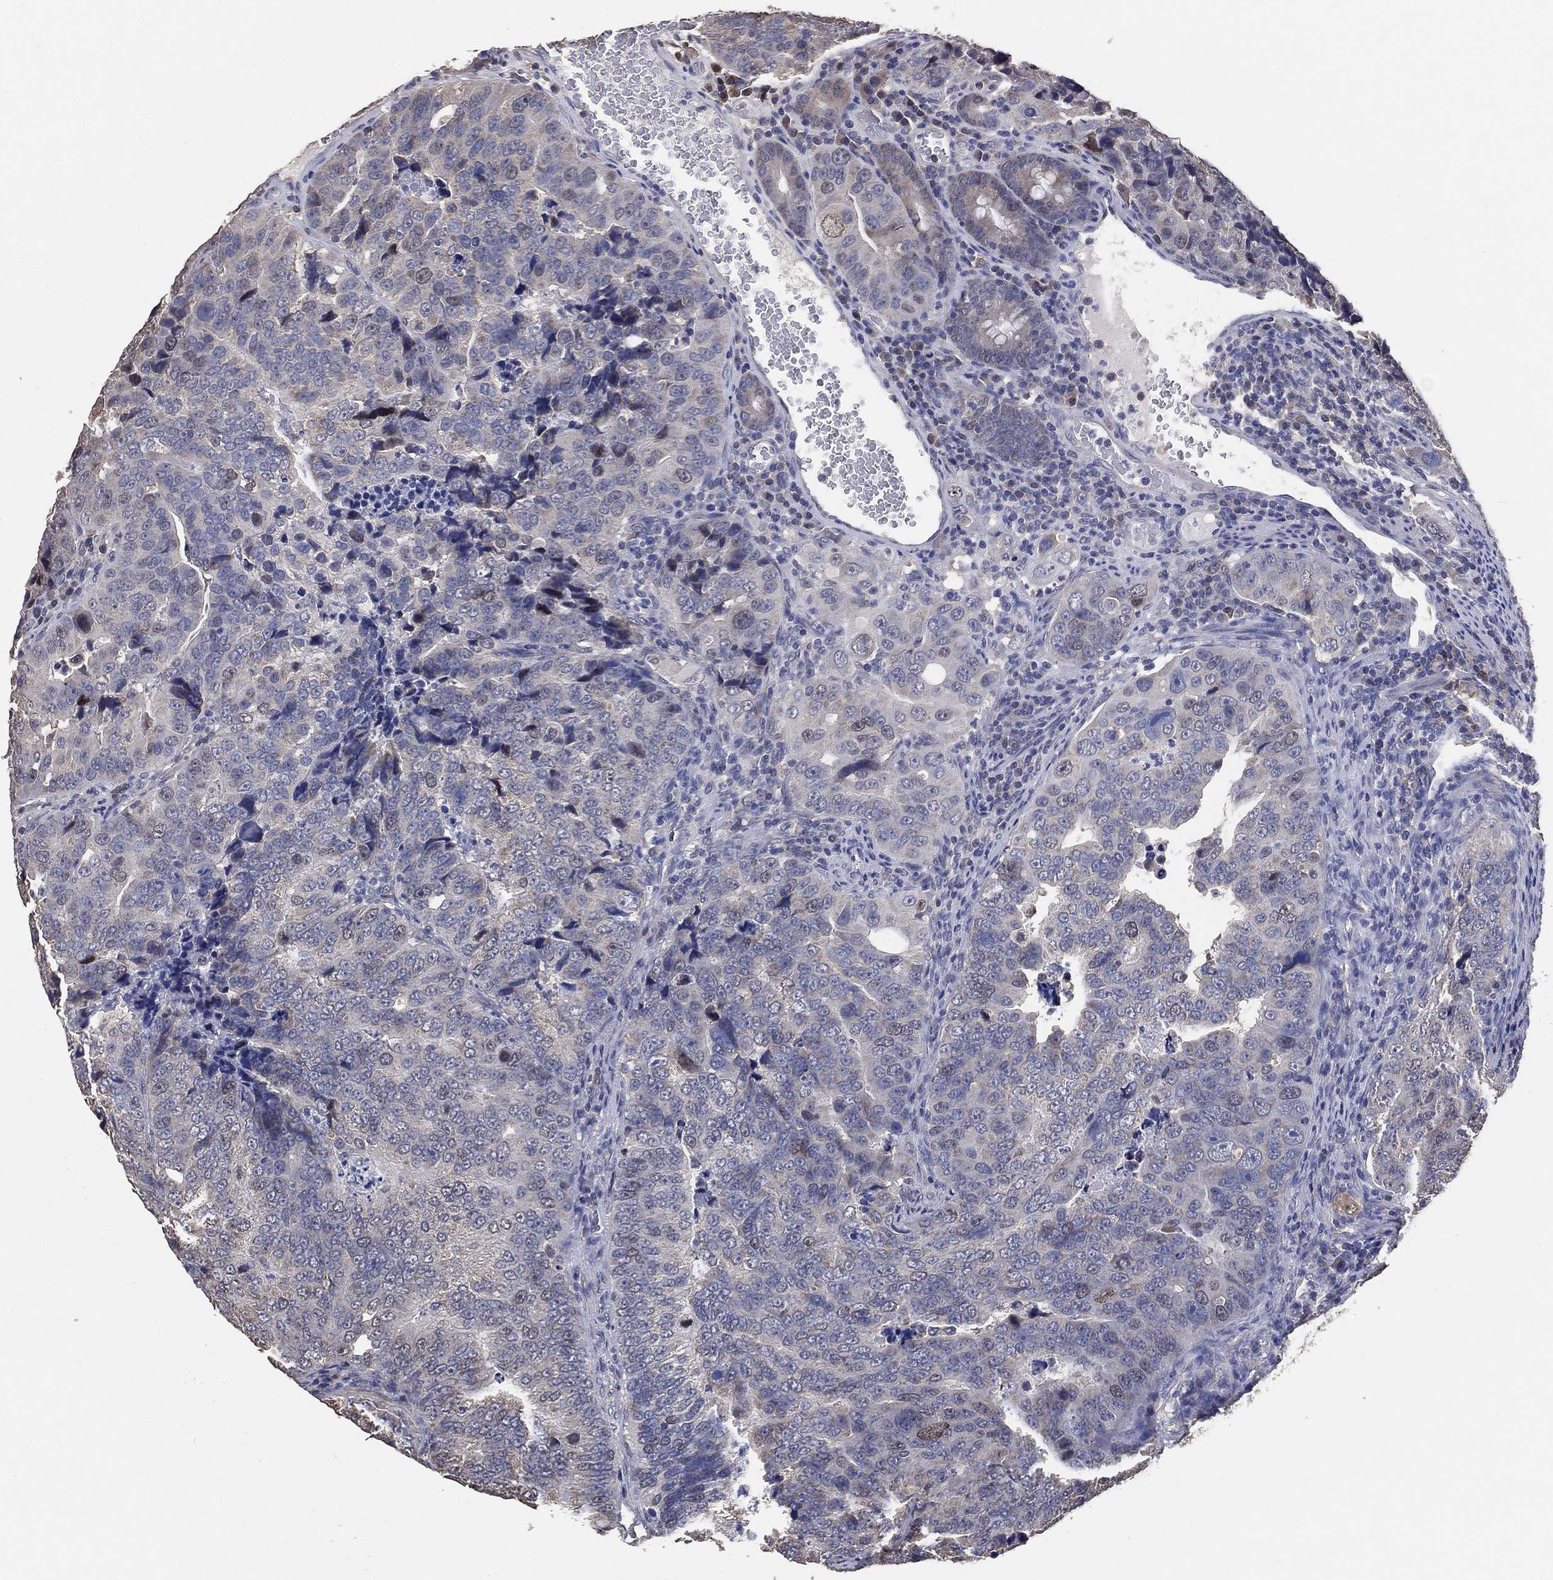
{"staining": {"intensity": "negative", "quantity": "none", "location": "none"}, "tissue": "colorectal cancer", "cell_type": "Tumor cells", "image_type": "cancer", "snomed": [{"axis": "morphology", "description": "Adenocarcinoma, NOS"}, {"axis": "topography", "description": "Colon"}], "caption": "Photomicrograph shows no protein staining in tumor cells of adenocarcinoma (colorectal) tissue. (DAB (3,3'-diaminobenzidine) IHC with hematoxylin counter stain).", "gene": "KLK5", "patient": {"sex": "female", "age": 72}}